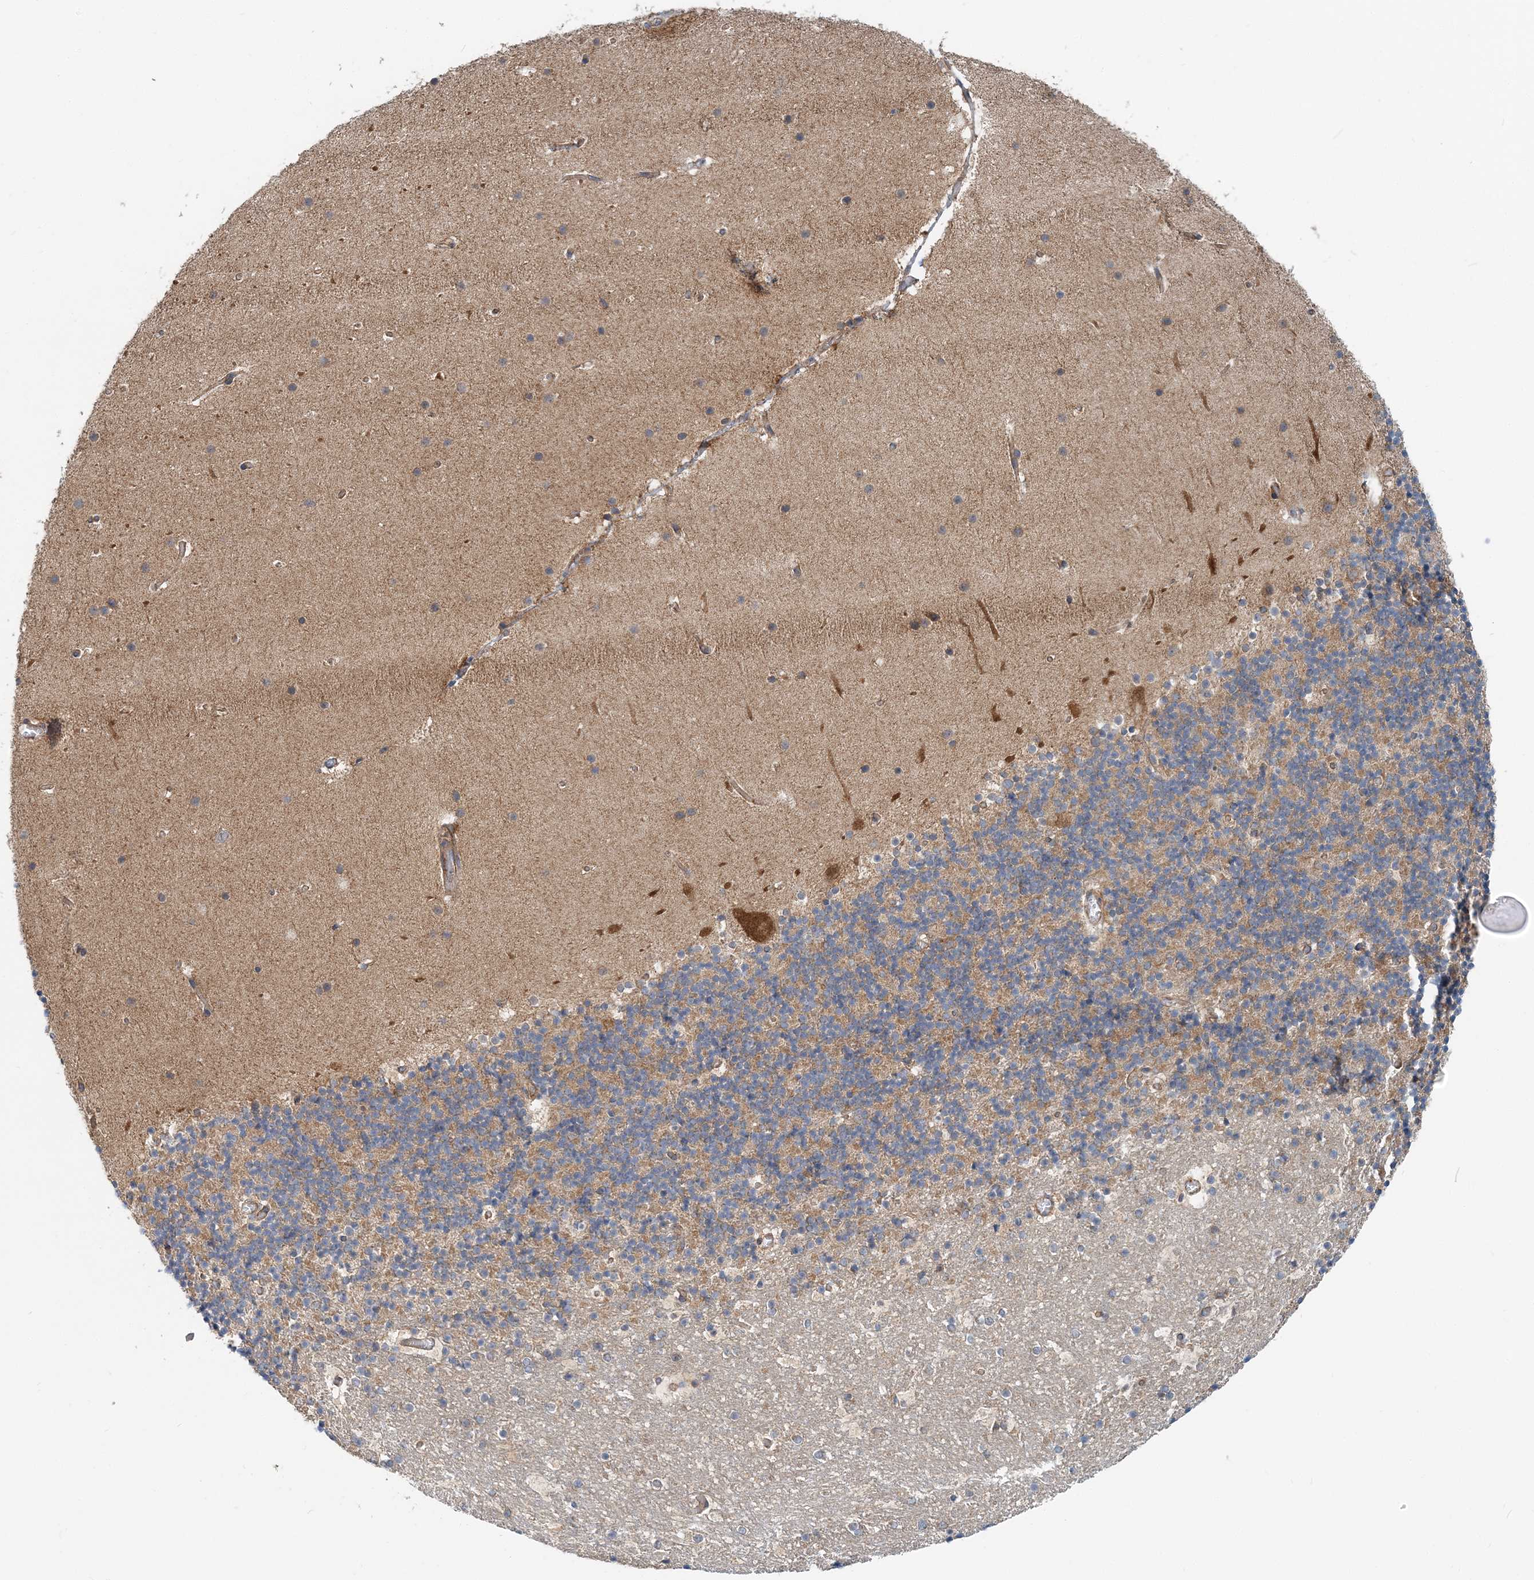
{"staining": {"intensity": "weak", "quantity": "25%-75%", "location": "cytoplasmic/membranous"}, "tissue": "cerebellum", "cell_type": "Cells in granular layer", "image_type": "normal", "snomed": [{"axis": "morphology", "description": "Normal tissue, NOS"}, {"axis": "topography", "description": "Cerebellum"}], "caption": "Human cerebellum stained for a protein (brown) shows weak cytoplasmic/membranous positive positivity in approximately 25%-75% of cells in granular layer.", "gene": "MOB4", "patient": {"sex": "male", "age": 57}}